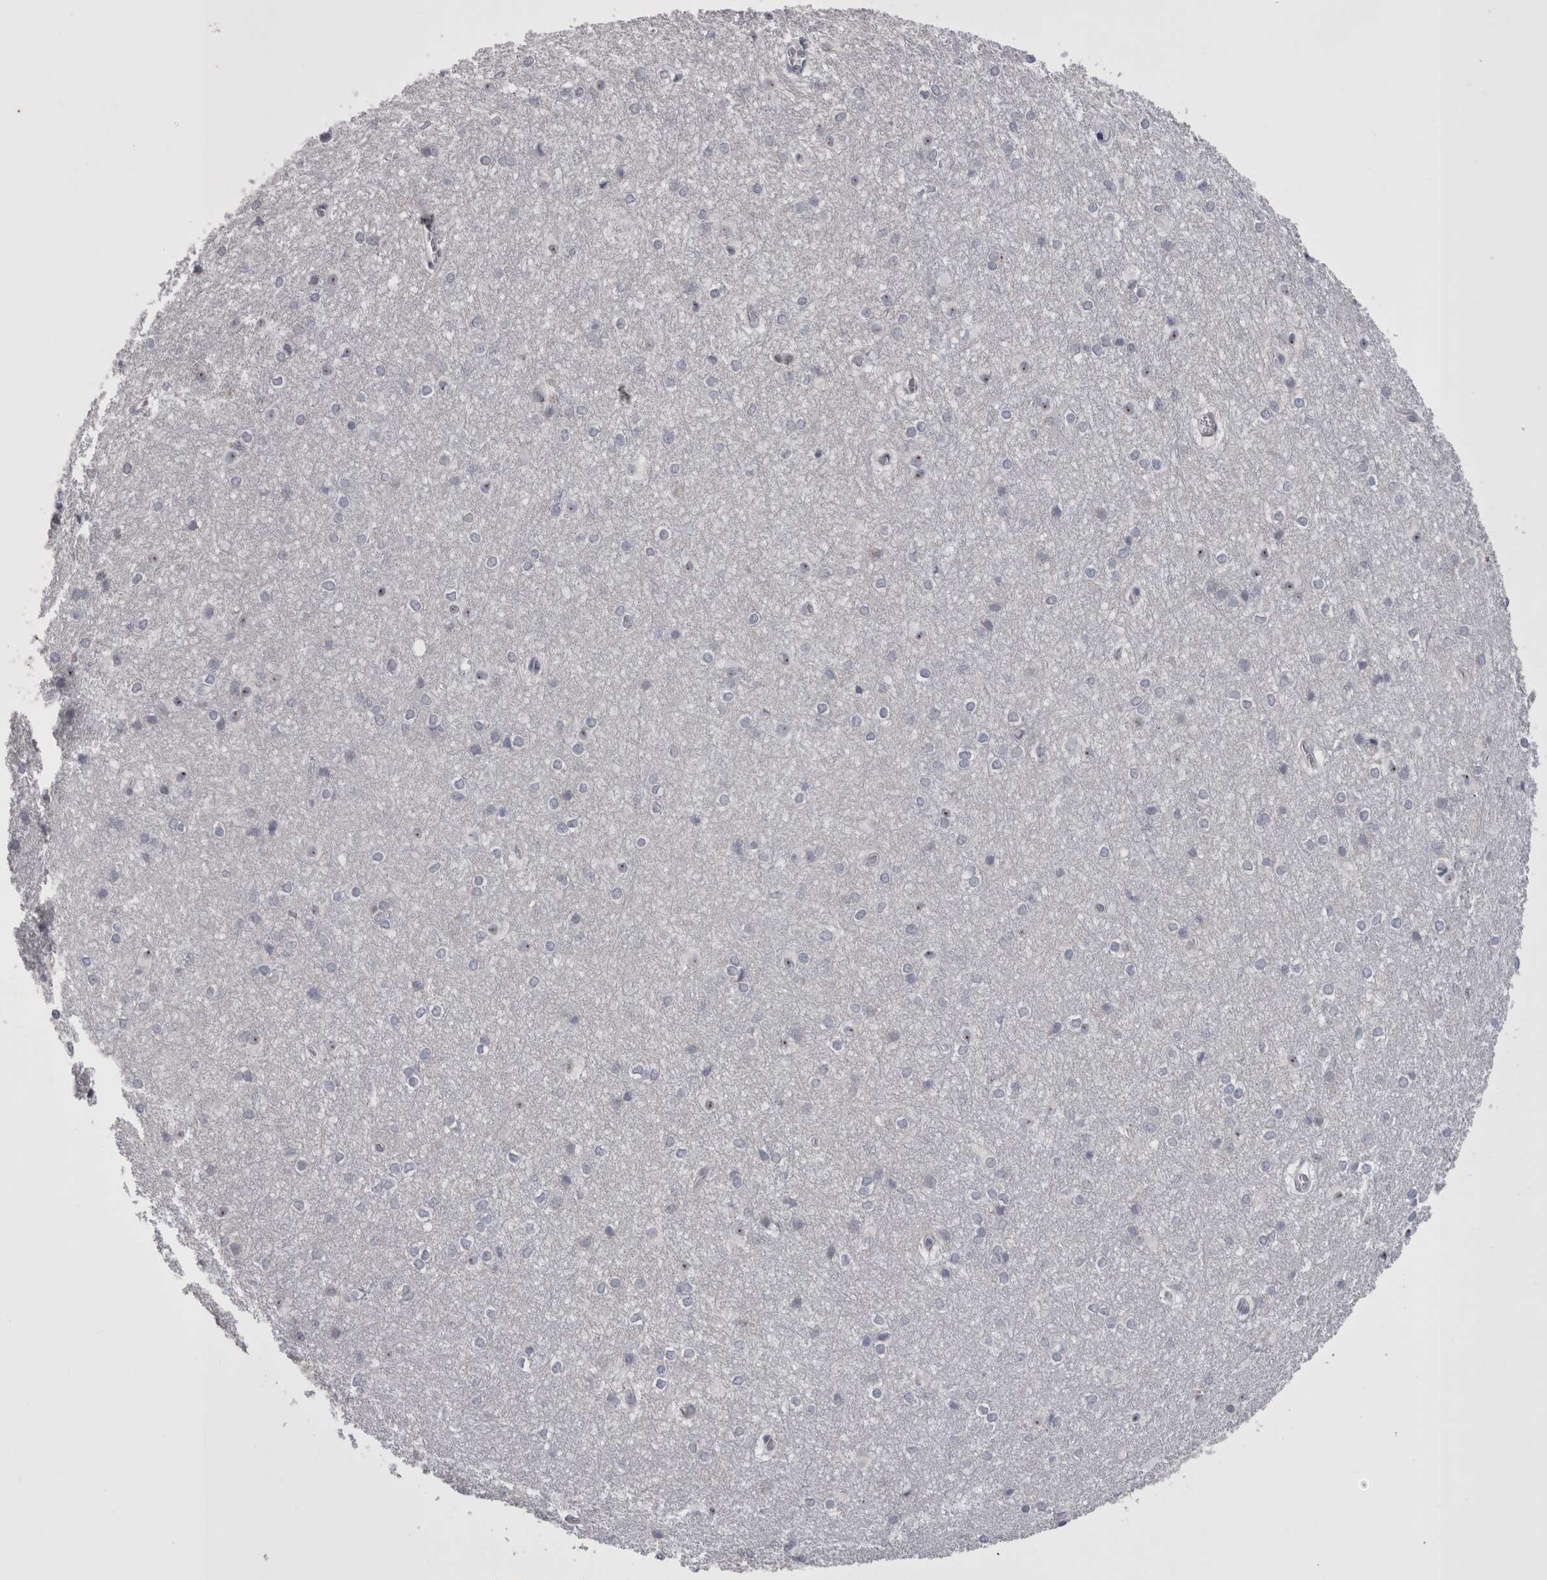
{"staining": {"intensity": "moderate", "quantity": "<25%", "location": "nuclear"}, "tissue": "caudate", "cell_type": "Glial cells", "image_type": "normal", "snomed": [{"axis": "morphology", "description": "Normal tissue, NOS"}, {"axis": "topography", "description": "Lateral ventricle wall"}], "caption": "This image shows immunohistochemistry (IHC) staining of normal caudate, with low moderate nuclear expression in about <25% of glial cells.", "gene": "PWP2", "patient": {"sex": "female", "age": 19}}